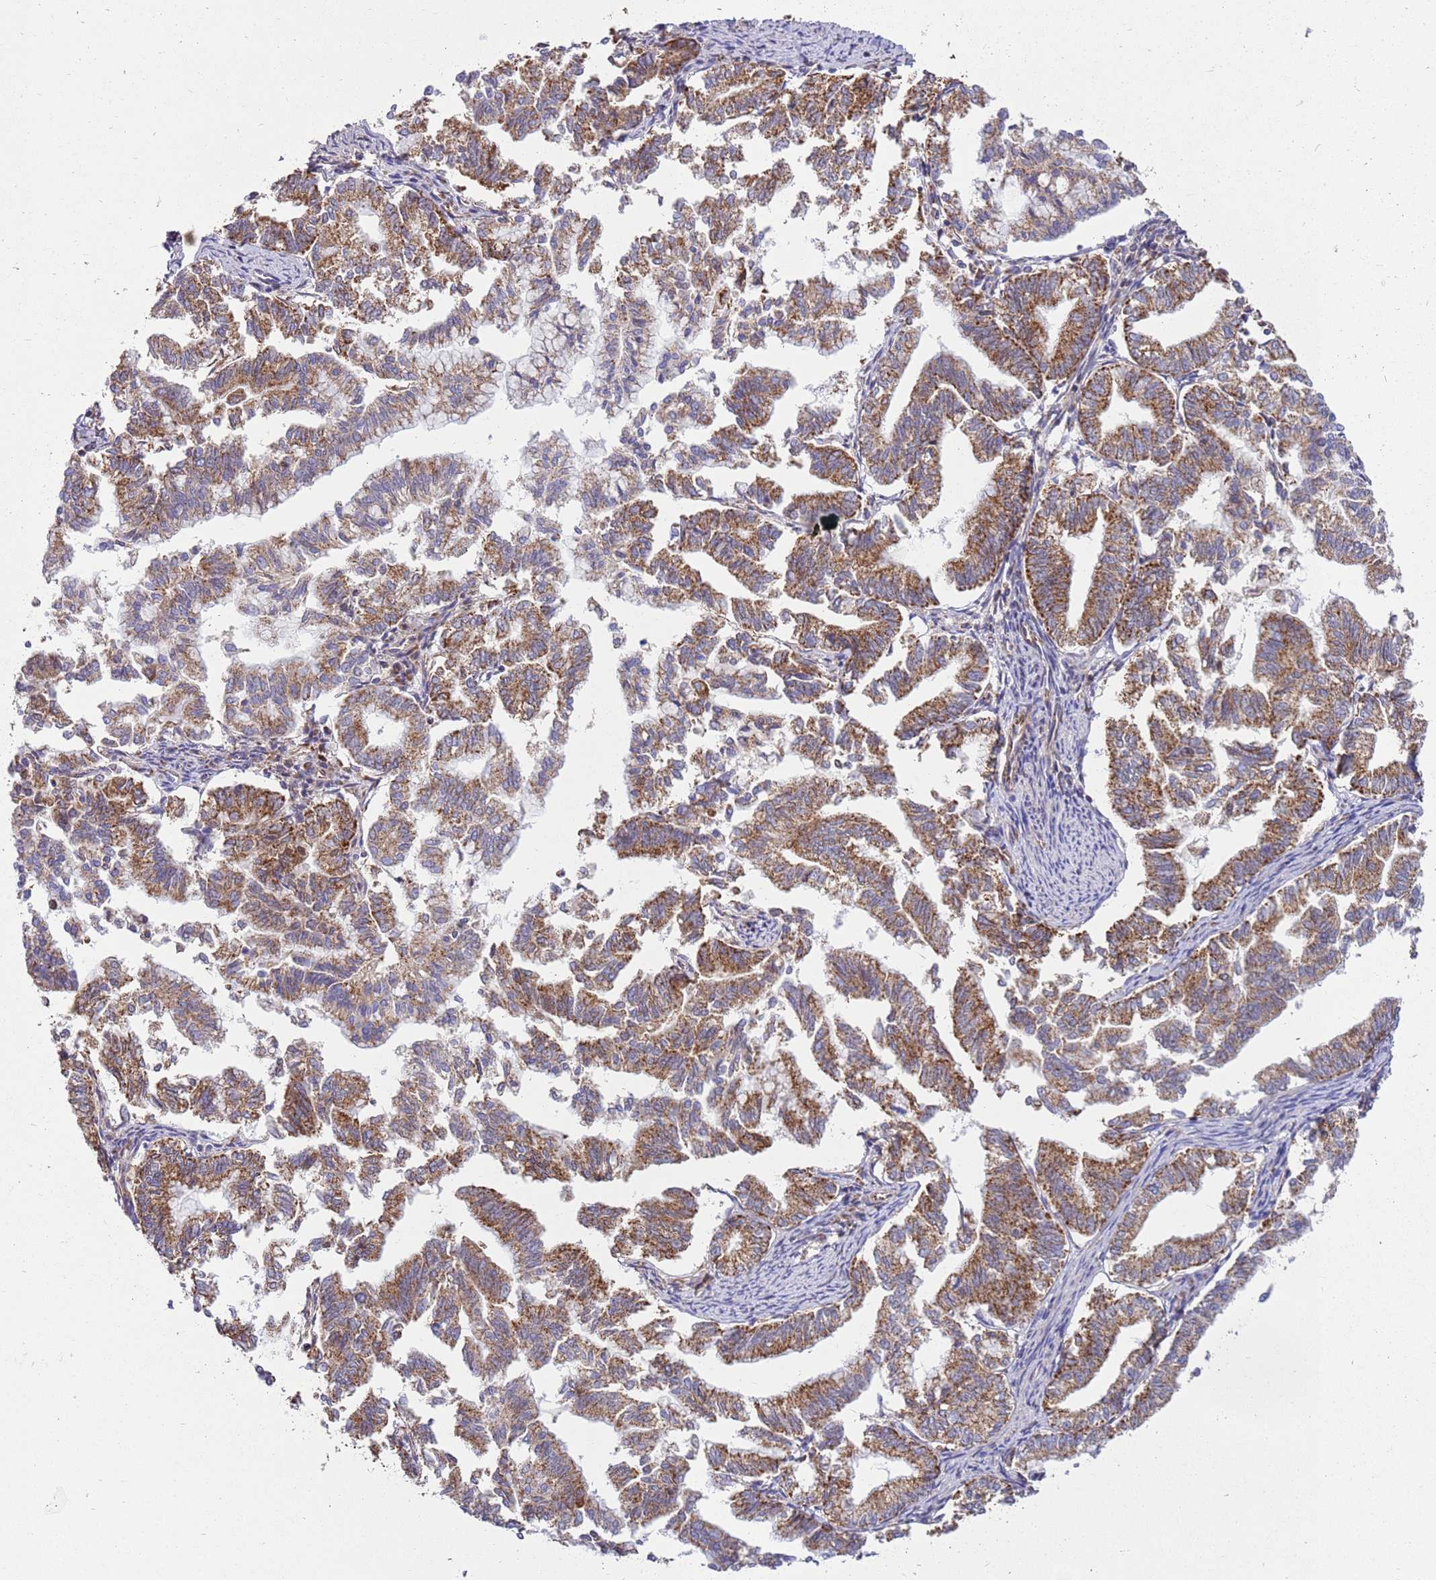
{"staining": {"intensity": "moderate", "quantity": ">75%", "location": "cytoplasmic/membranous"}, "tissue": "endometrial cancer", "cell_type": "Tumor cells", "image_type": "cancer", "snomed": [{"axis": "morphology", "description": "Adenocarcinoma, NOS"}, {"axis": "topography", "description": "Endometrium"}], "caption": "Immunohistochemical staining of human endometrial adenocarcinoma reveals medium levels of moderate cytoplasmic/membranous protein positivity in approximately >75% of tumor cells.", "gene": "MRPL20", "patient": {"sex": "female", "age": 79}}